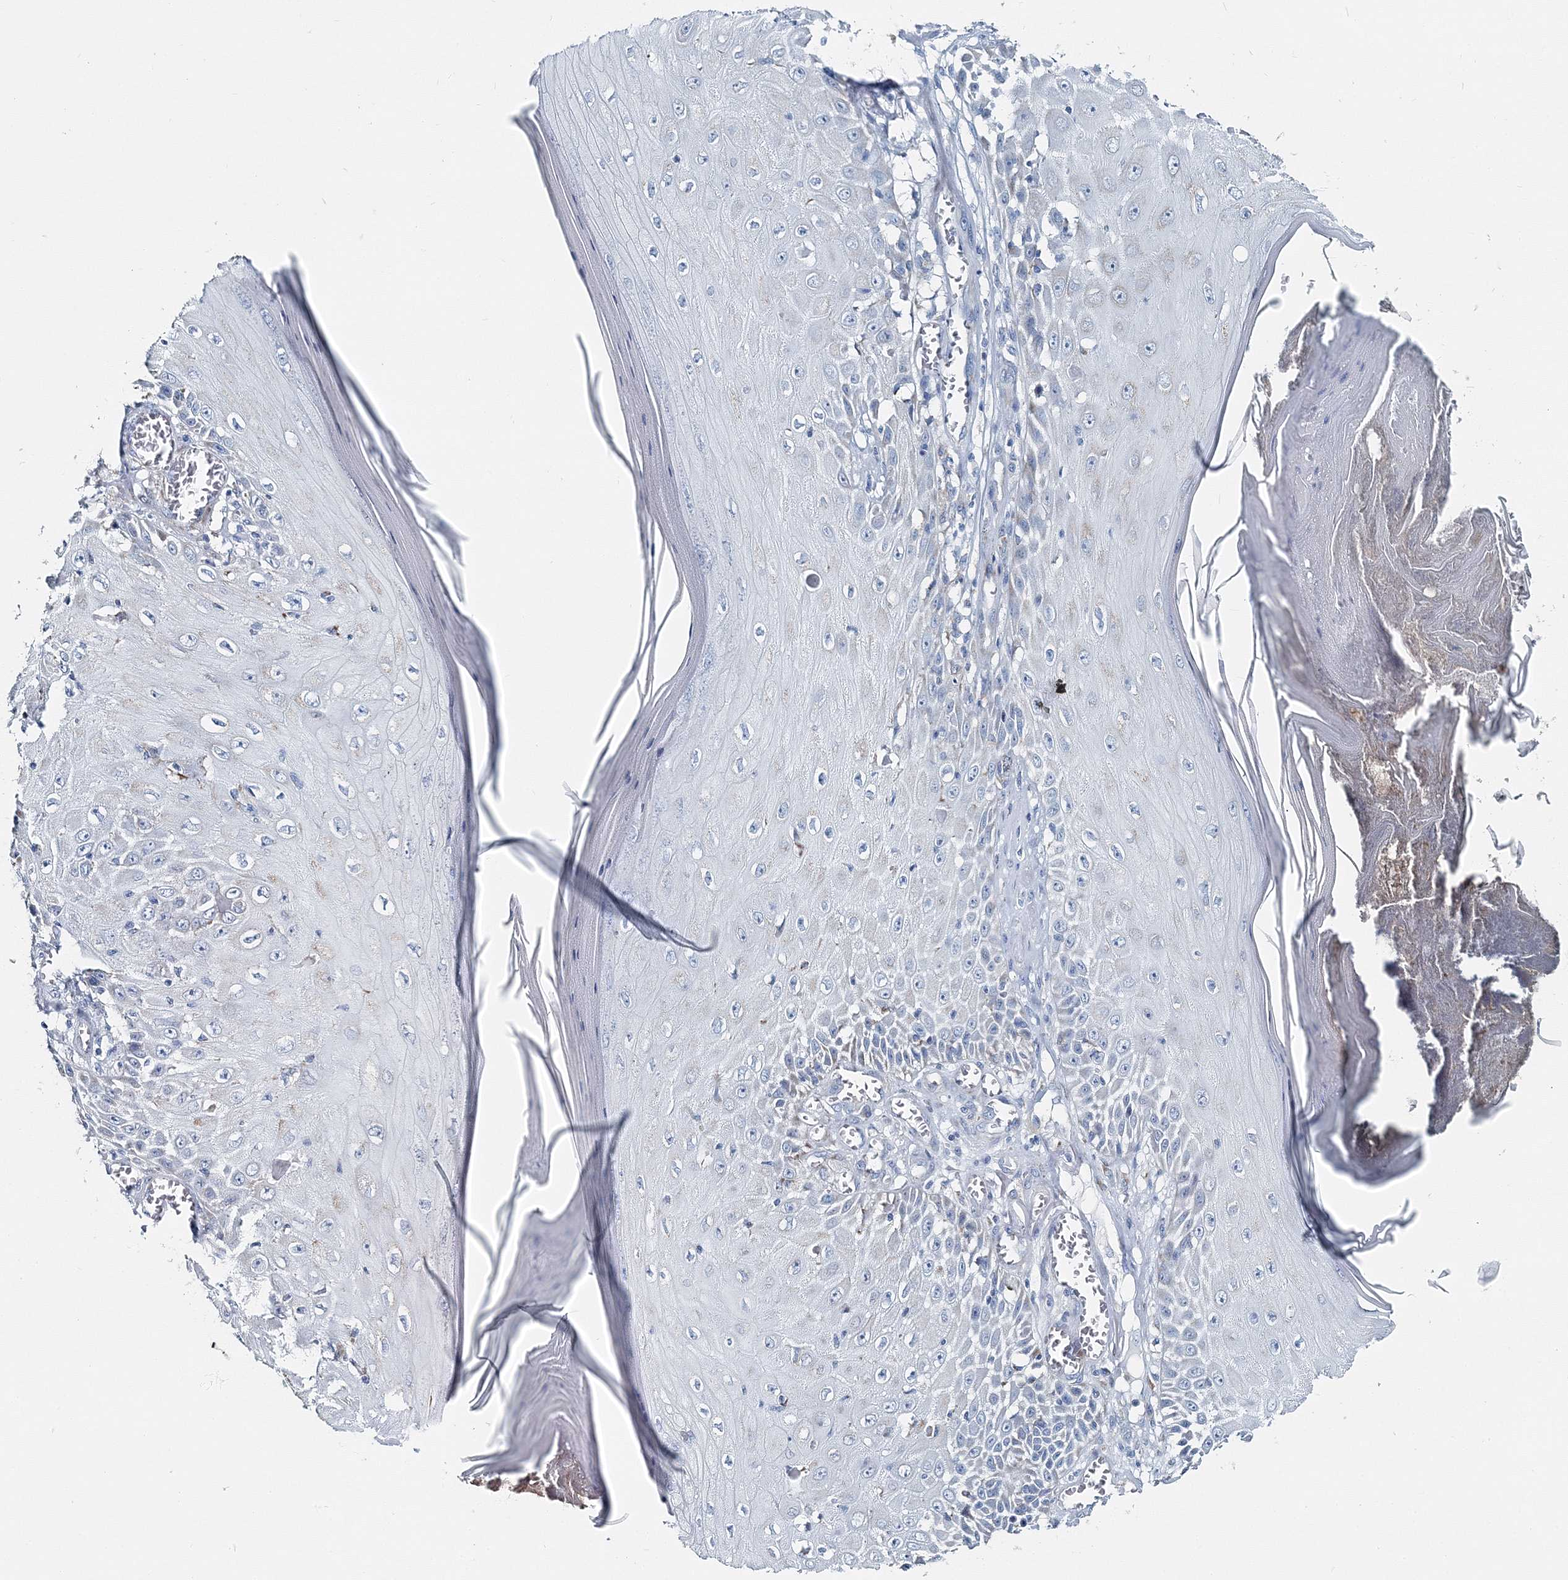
{"staining": {"intensity": "negative", "quantity": "none", "location": "none"}, "tissue": "skin cancer", "cell_type": "Tumor cells", "image_type": "cancer", "snomed": [{"axis": "morphology", "description": "Squamous cell carcinoma, NOS"}, {"axis": "topography", "description": "Skin"}], "caption": "This is a photomicrograph of immunohistochemistry staining of skin squamous cell carcinoma, which shows no expression in tumor cells.", "gene": "GABARAPL2", "patient": {"sex": "female", "age": 73}}